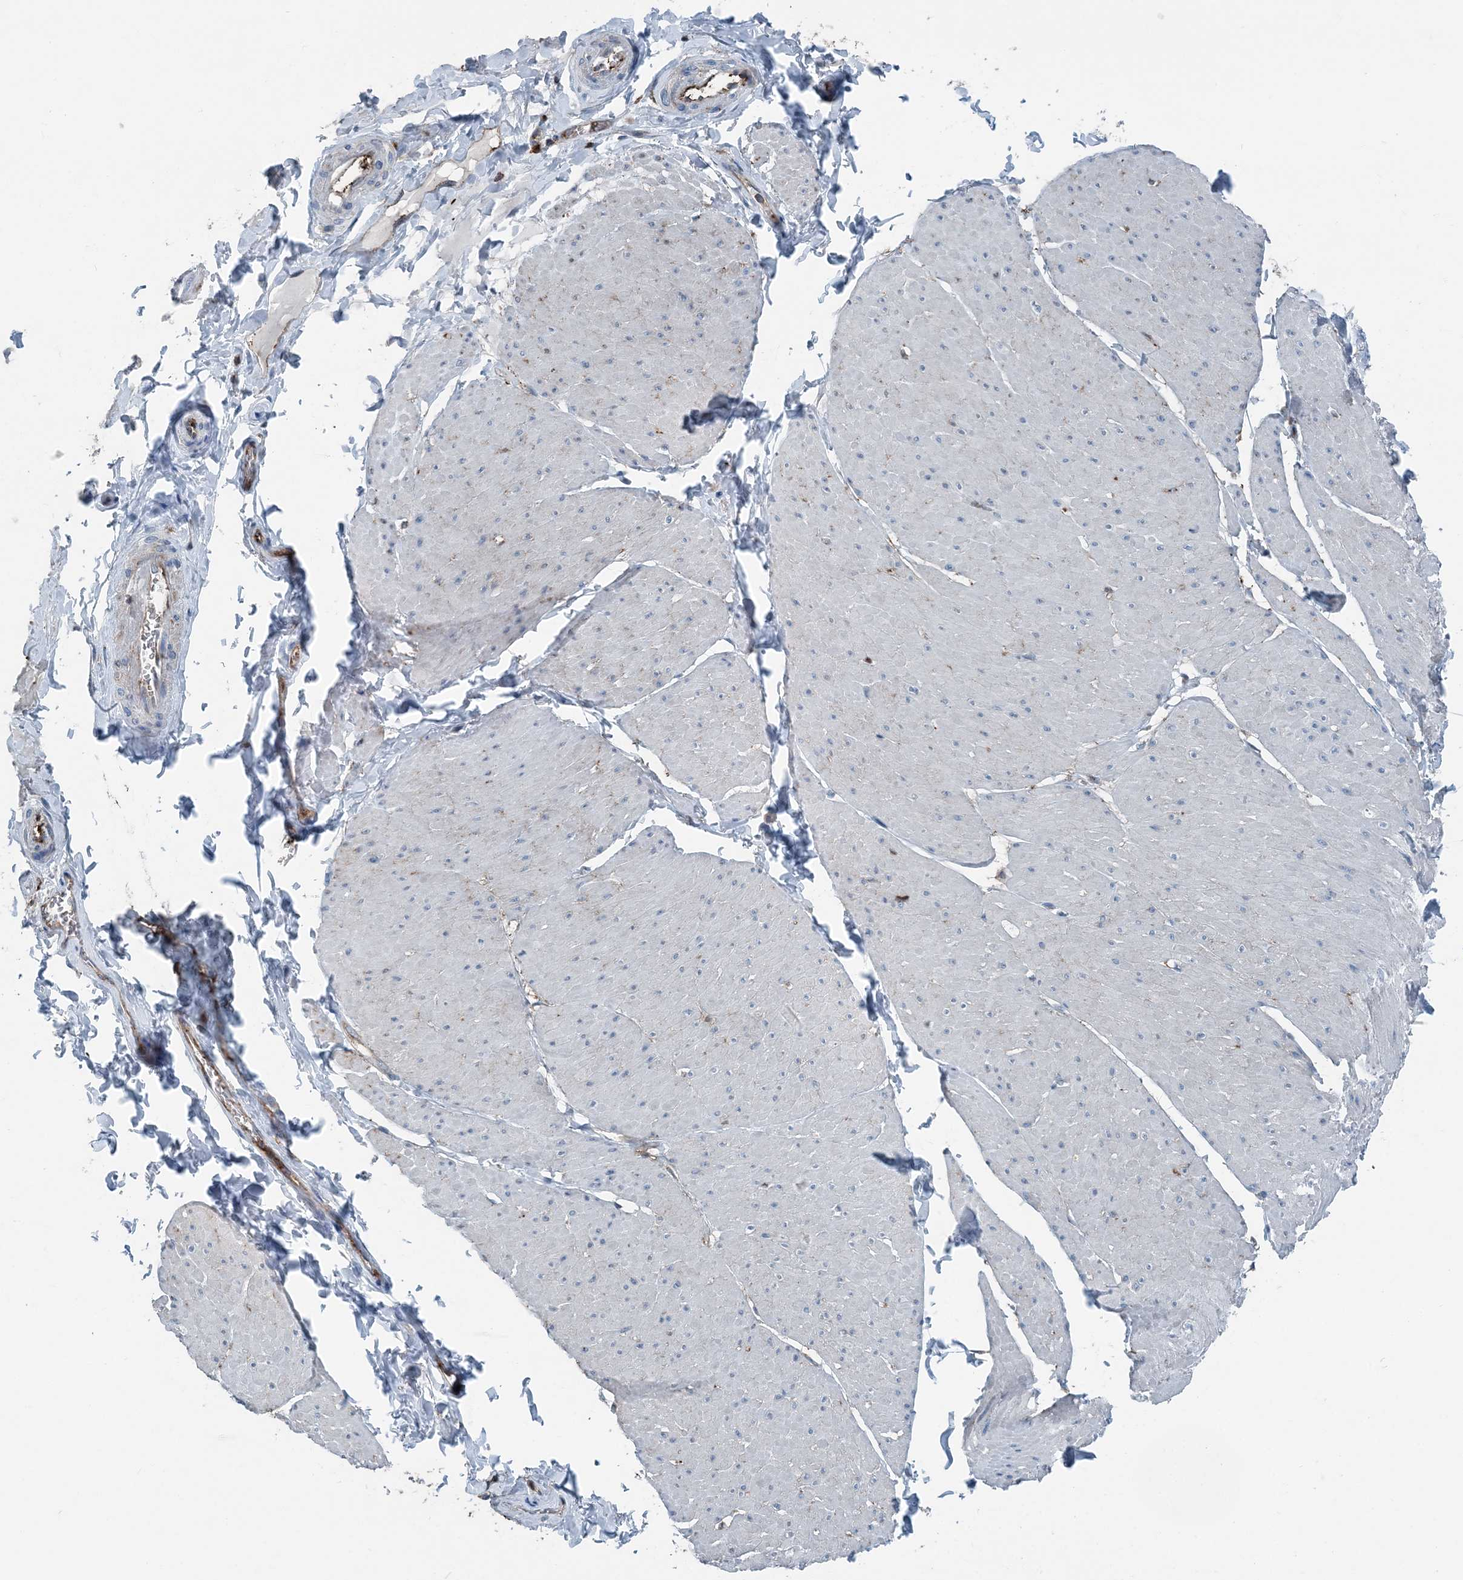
{"staining": {"intensity": "moderate", "quantity": "<25%", "location": "cytoplasmic/membranous"}, "tissue": "smooth muscle", "cell_type": "Smooth muscle cells", "image_type": "normal", "snomed": [{"axis": "morphology", "description": "Urothelial carcinoma, High grade"}, {"axis": "topography", "description": "Urinary bladder"}], "caption": "Smooth muscle stained with IHC exhibits moderate cytoplasmic/membranous expression in about <25% of smooth muscle cells.", "gene": "CFL1", "patient": {"sex": "male", "age": 46}}